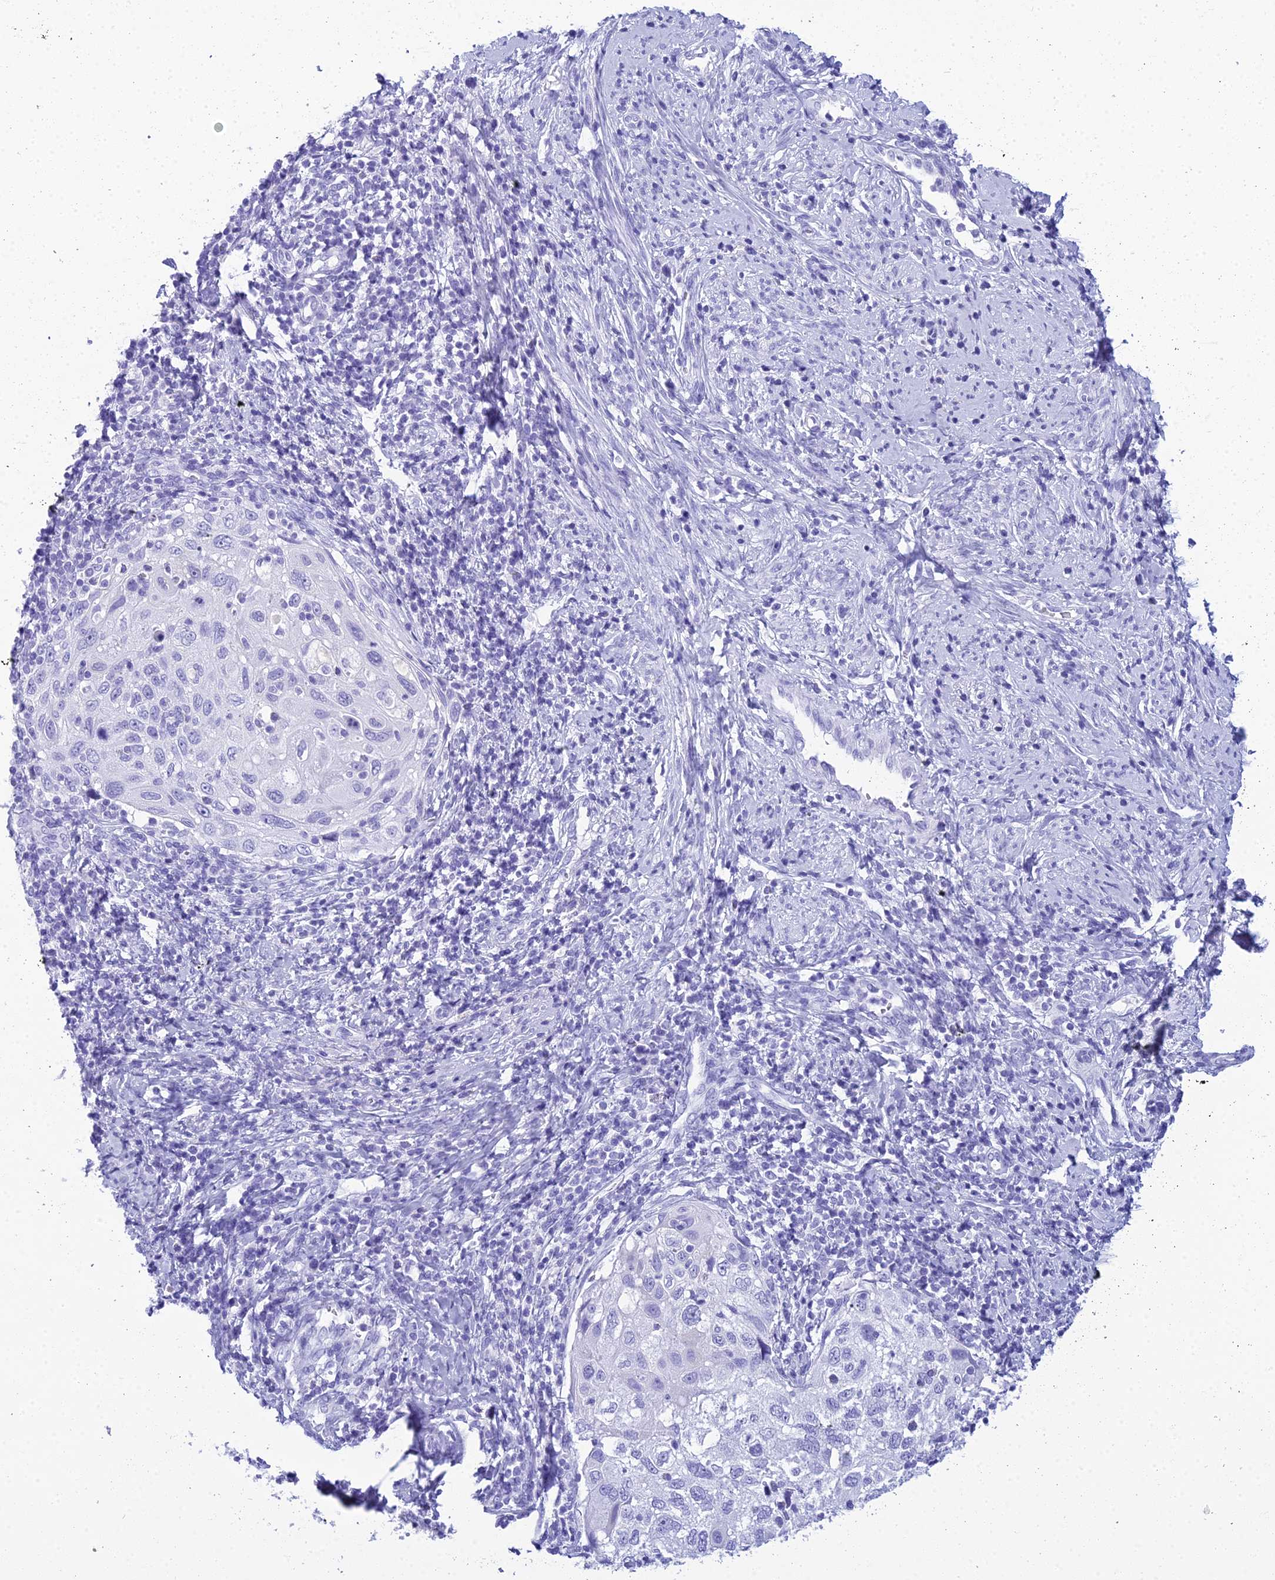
{"staining": {"intensity": "negative", "quantity": "none", "location": "none"}, "tissue": "cervical cancer", "cell_type": "Tumor cells", "image_type": "cancer", "snomed": [{"axis": "morphology", "description": "Squamous cell carcinoma, NOS"}, {"axis": "topography", "description": "Cervix"}], "caption": "Tumor cells show no significant positivity in squamous cell carcinoma (cervical).", "gene": "ZNF442", "patient": {"sex": "female", "age": 70}}